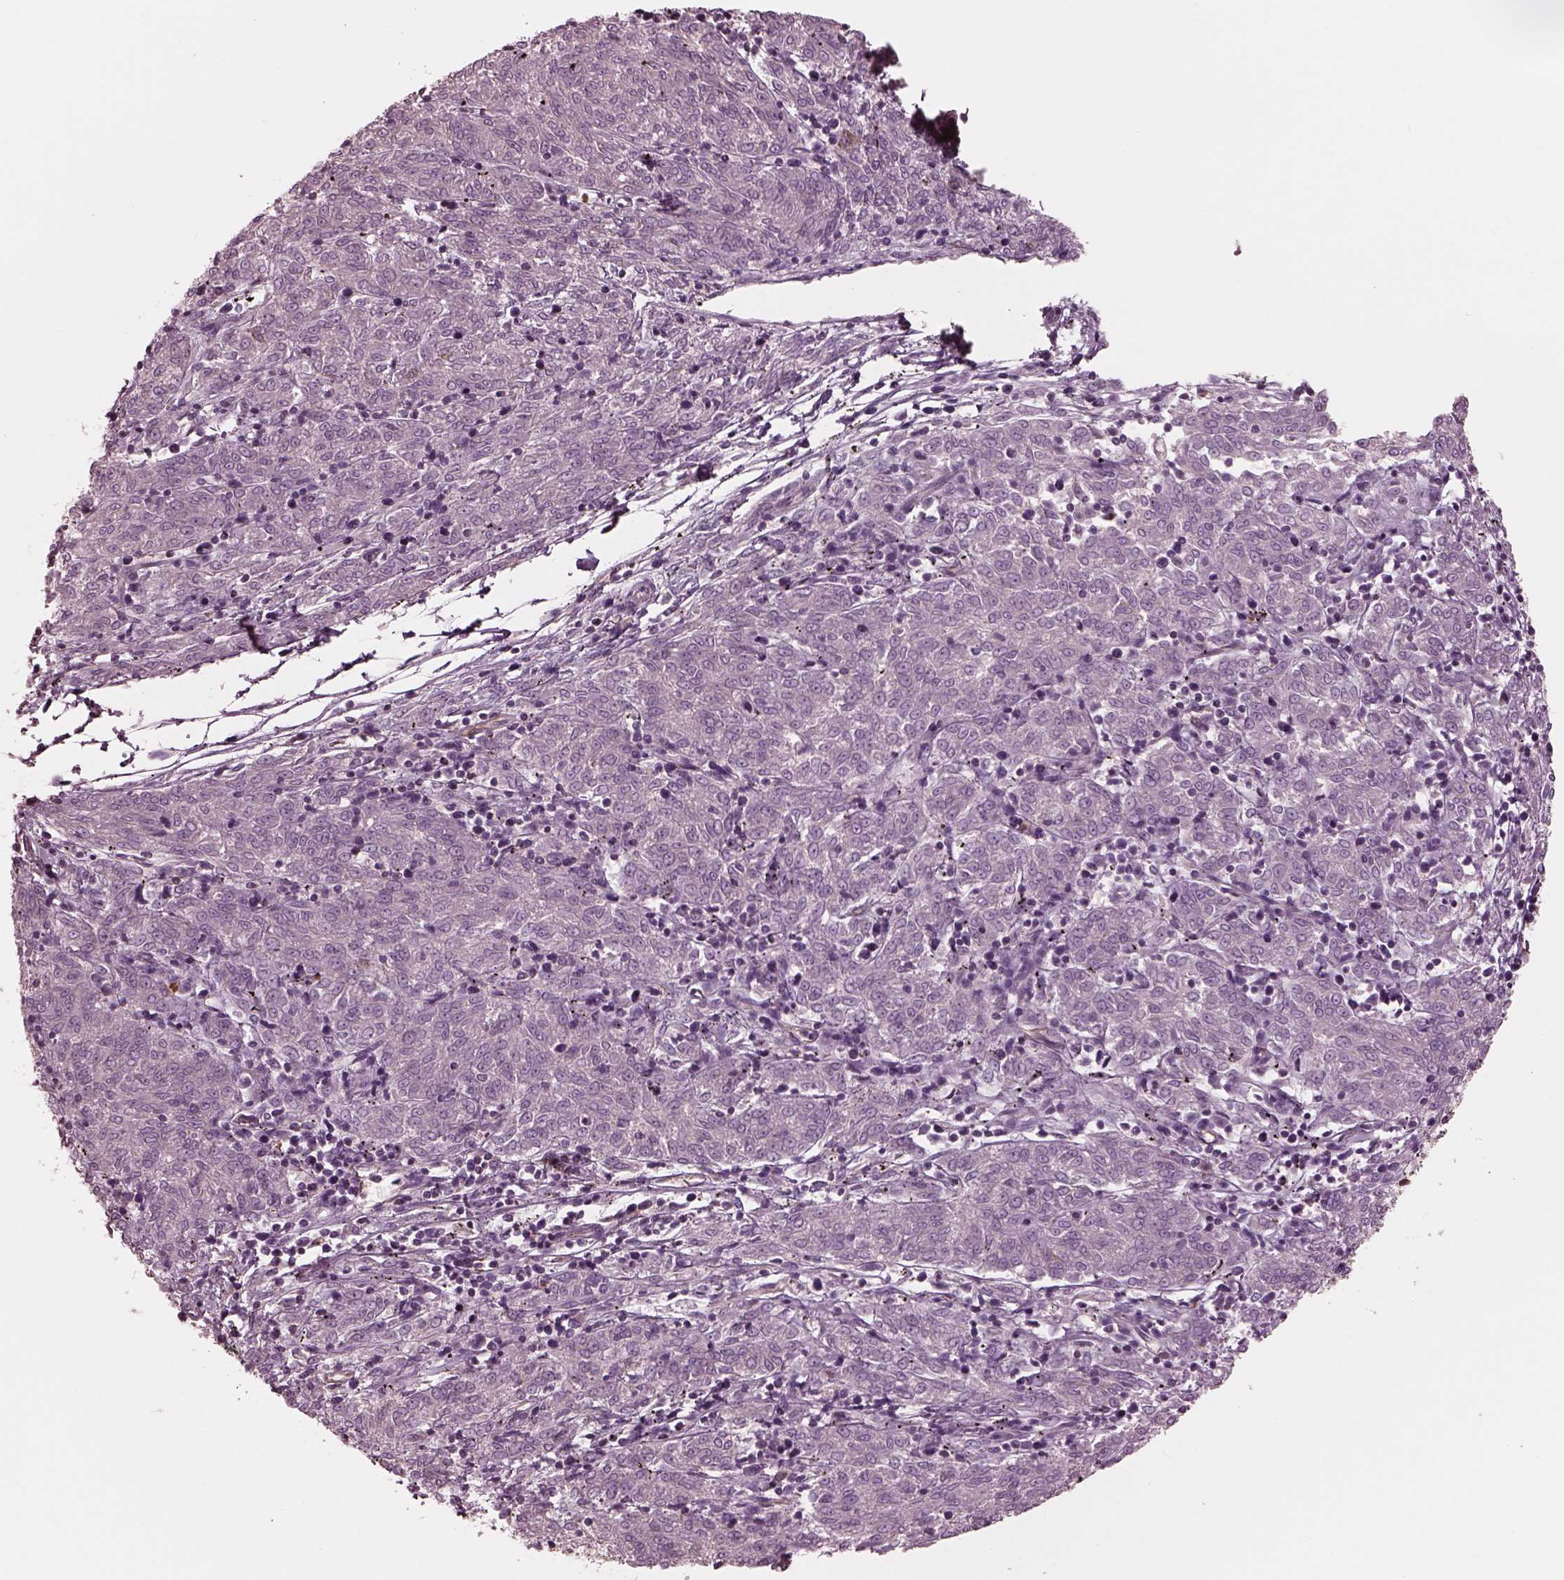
{"staining": {"intensity": "strong", "quantity": "<25%", "location": "cytoplasmic/membranous"}, "tissue": "melanoma", "cell_type": "Tumor cells", "image_type": "cancer", "snomed": [{"axis": "morphology", "description": "Malignant melanoma, NOS"}, {"axis": "topography", "description": "Skin"}], "caption": "High-magnification brightfield microscopy of melanoma stained with DAB (3,3'-diaminobenzidine) (brown) and counterstained with hematoxylin (blue). tumor cells exhibit strong cytoplasmic/membranous positivity is seen in about<25% of cells.", "gene": "ELAPOR1", "patient": {"sex": "female", "age": 72}}